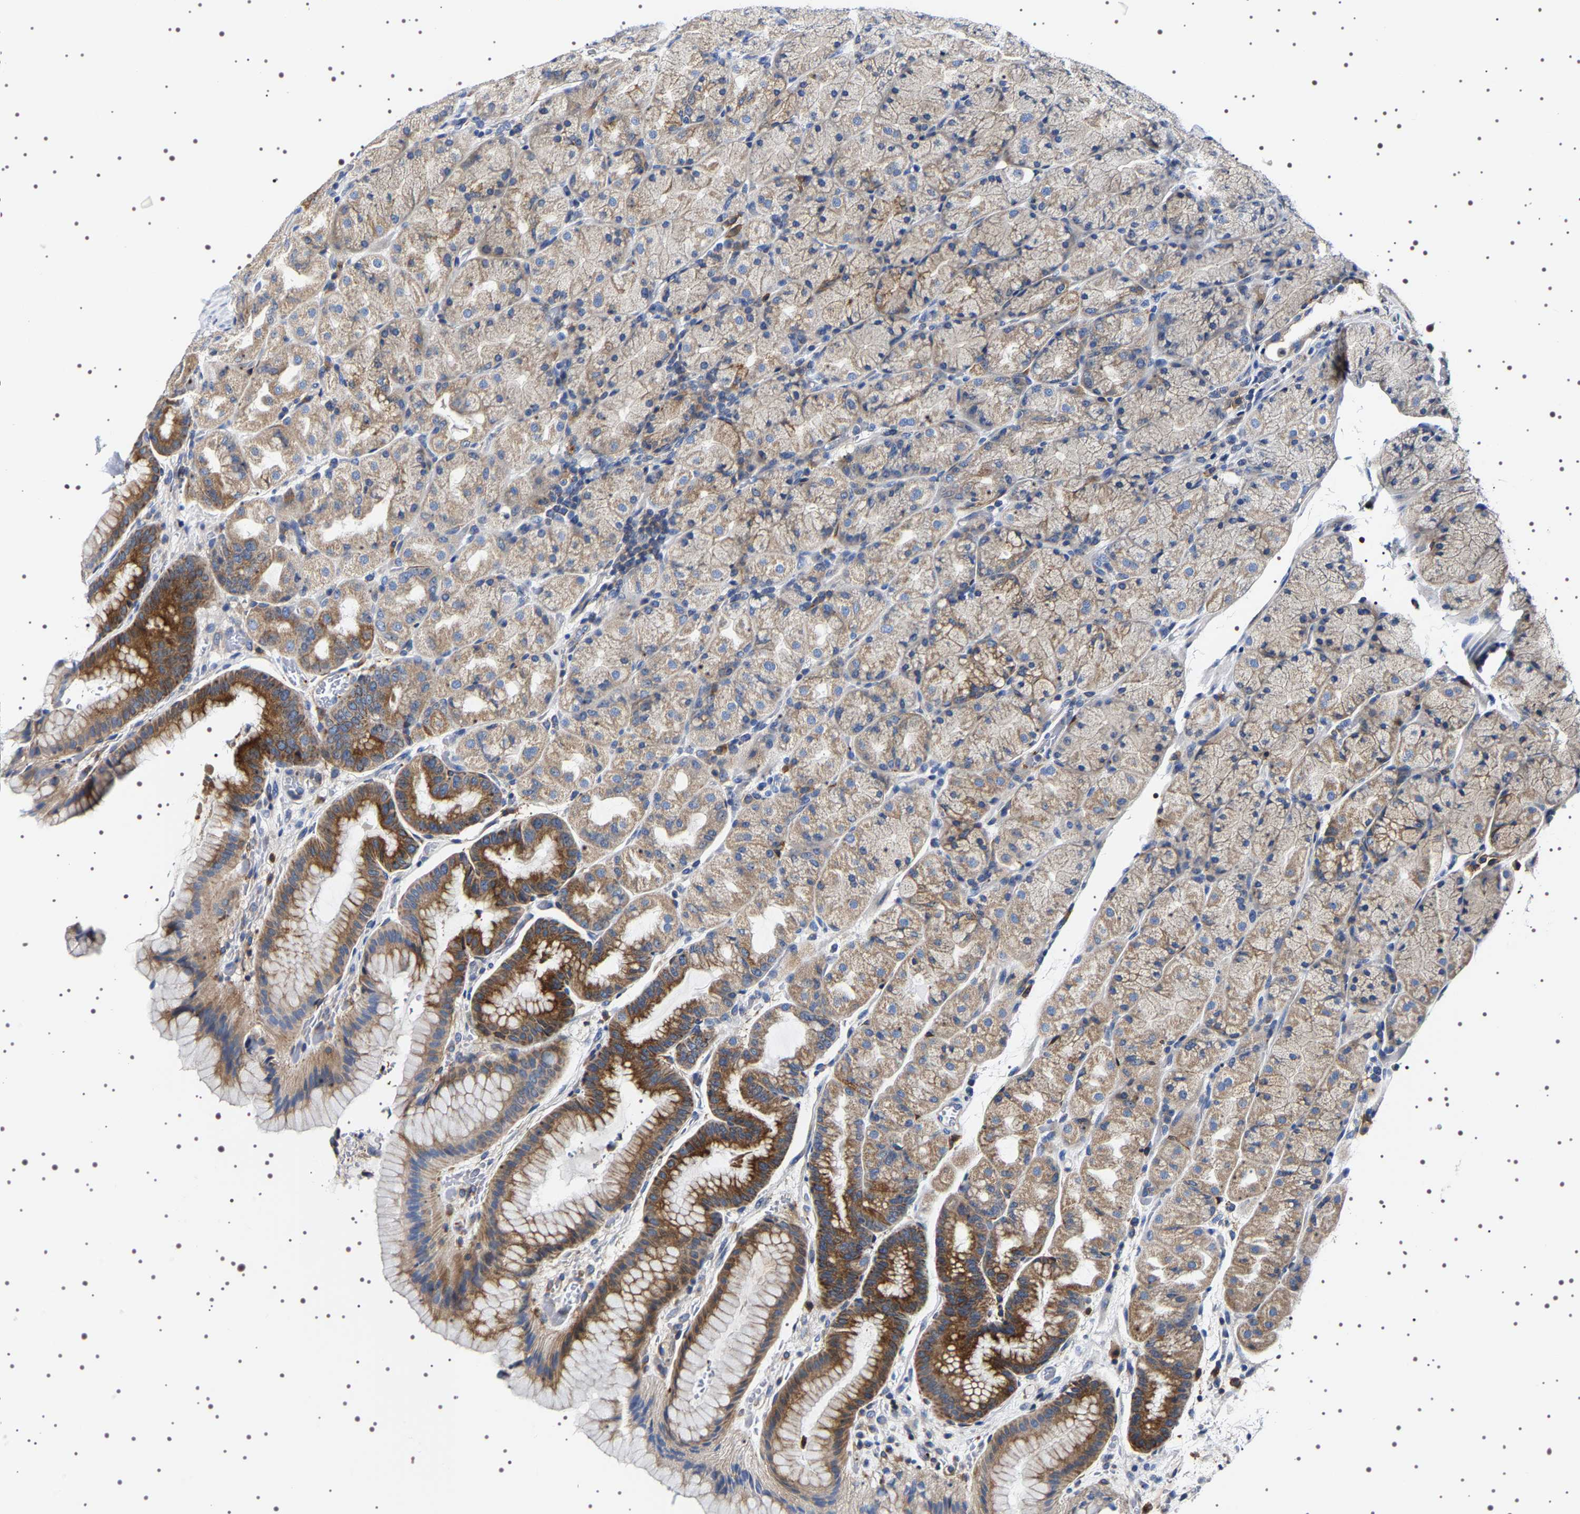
{"staining": {"intensity": "moderate", "quantity": "25%-75%", "location": "cytoplasmic/membranous"}, "tissue": "stomach", "cell_type": "Glandular cells", "image_type": "normal", "snomed": [{"axis": "morphology", "description": "Normal tissue, NOS"}, {"axis": "morphology", "description": "Carcinoid, malignant, NOS"}, {"axis": "topography", "description": "Stomach, upper"}], "caption": "Glandular cells show medium levels of moderate cytoplasmic/membranous expression in about 25%-75% of cells in normal human stomach.", "gene": "SQLE", "patient": {"sex": "male", "age": 39}}